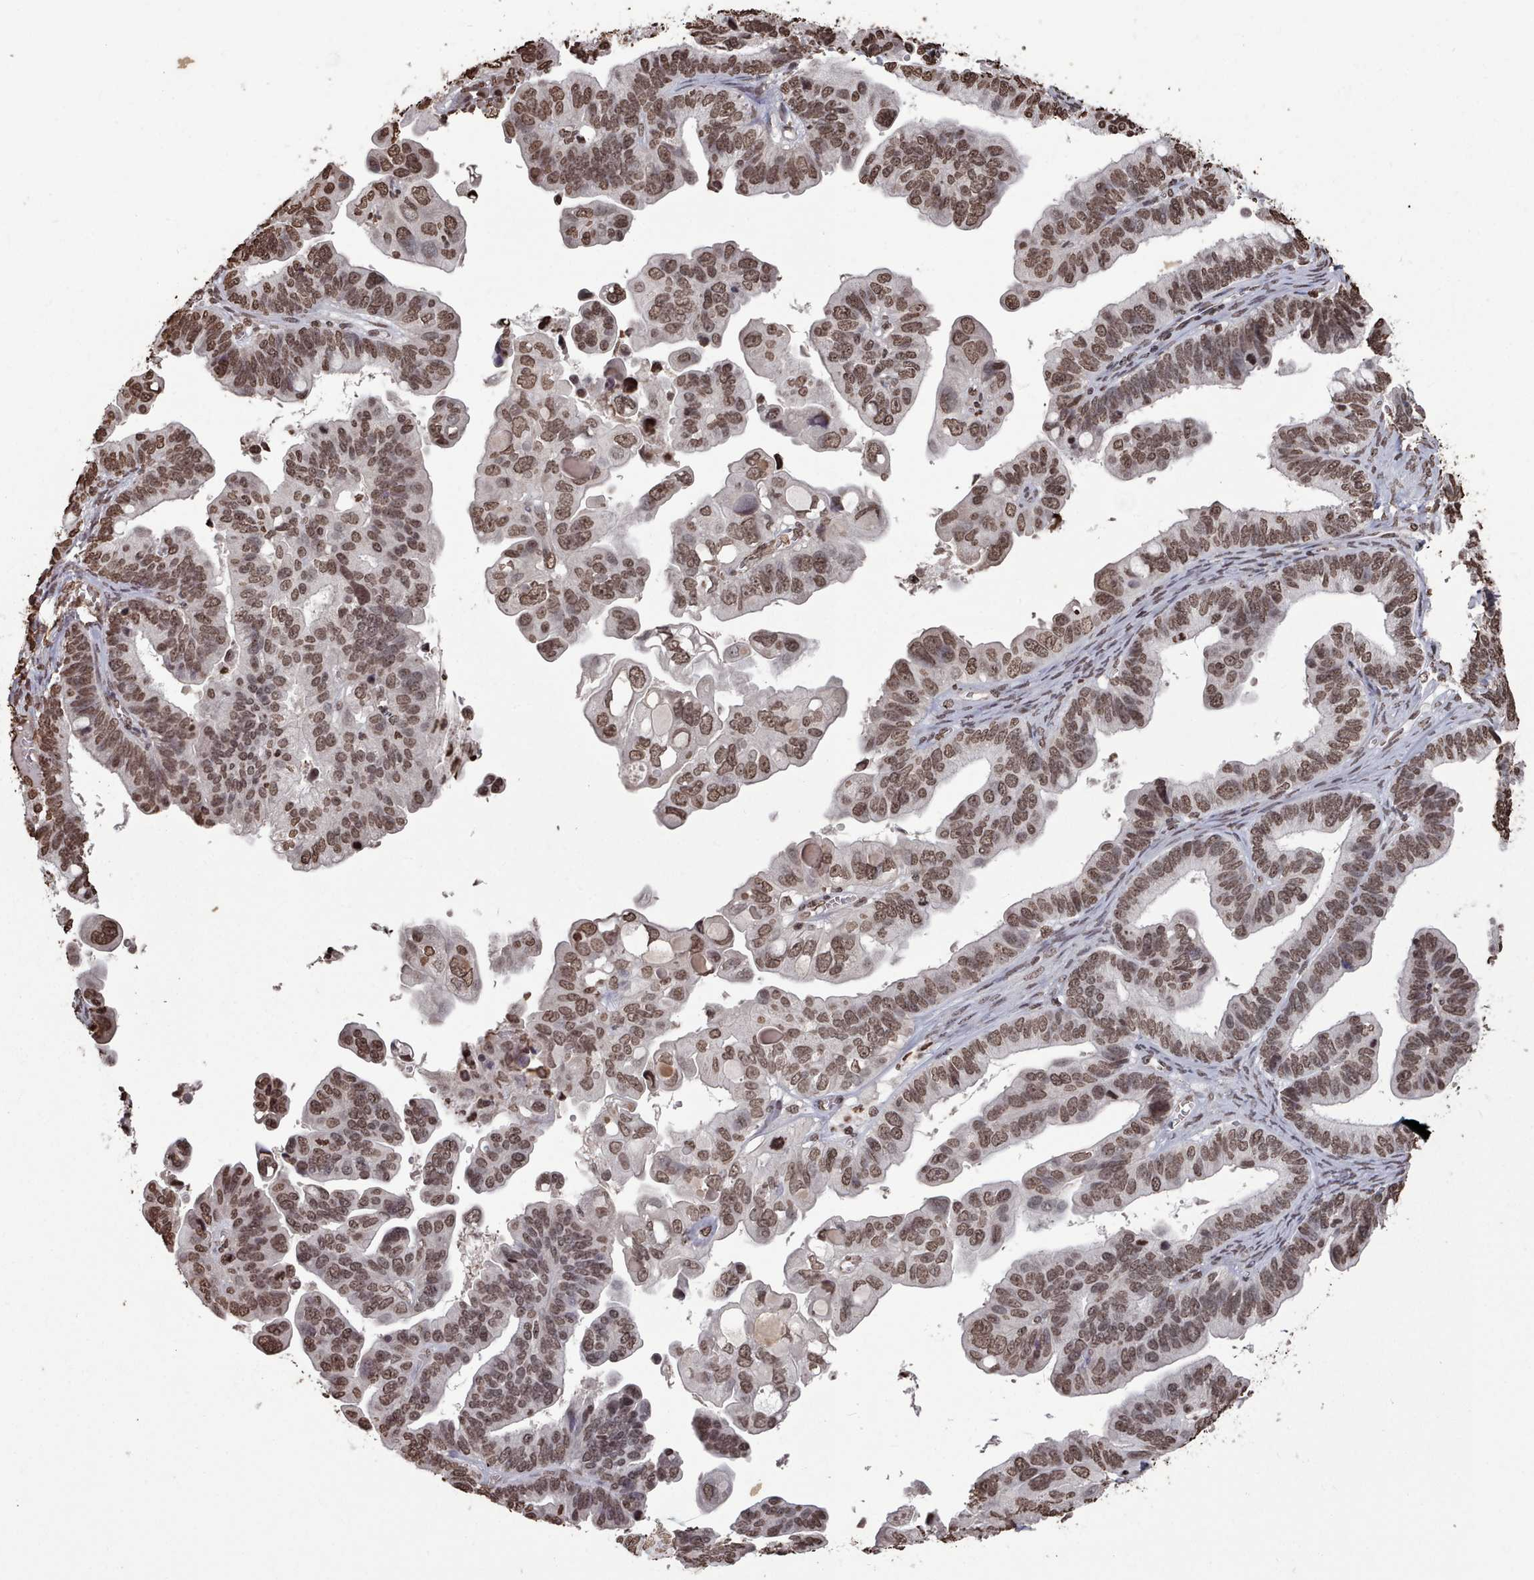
{"staining": {"intensity": "moderate", "quantity": ">75%", "location": "nuclear"}, "tissue": "ovarian cancer", "cell_type": "Tumor cells", "image_type": "cancer", "snomed": [{"axis": "morphology", "description": "Cystadenocarcinoma, serous, NOS"}, {"axis": "topography", "description": "Ovary"}], "caption": "Immunohistochemical staining of human ovarian cancer (serous cystadenocarcinoma) reveals medium levels of moderate nuclear expression in about >75% of tumor cells.", "gene": "PLEKHG5", "patient": {"sex": "female", "age": 56}}